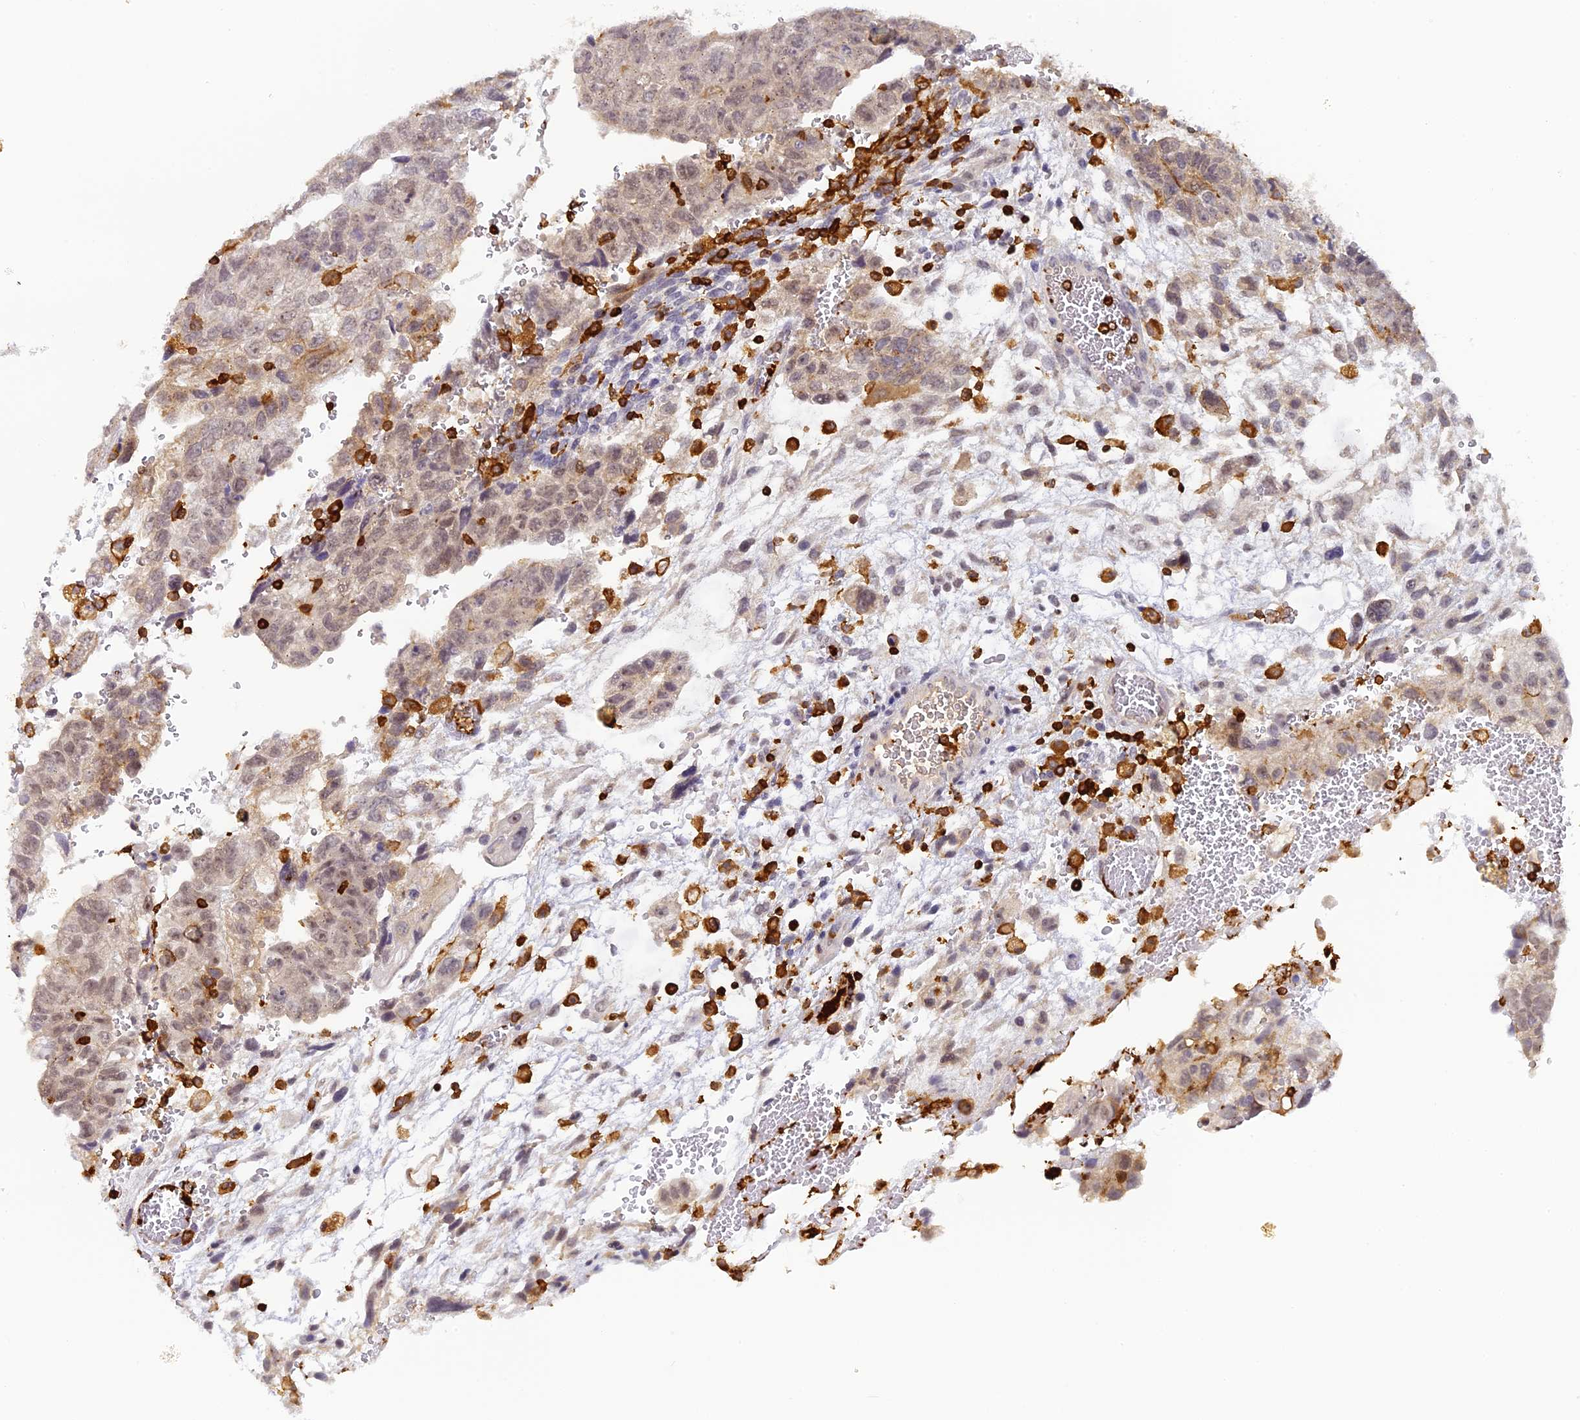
{"staining": {"intensity": "weak", "quantity": "25%-75%", "location": "cytoplasmic/membranous,nuclear"}, "tissue": "testis cancer", "cell_type": "Tumor cells", "image_type": "cancer", "snomed": [{"axis": "morphology", "description": "Carcinoma, Embryonal, NOS"}, {"axis": "topography", "description": "Testis"}], "caption": "Protein expression analysis of human testis cancer (embryonal carcinoma) reveals weak cytoplasmic/membranous and nuclear staining in approximately 25%-75% of tumor cells.", "gene": "FYB1", "patient": {"sex": "male", "age": 36}}